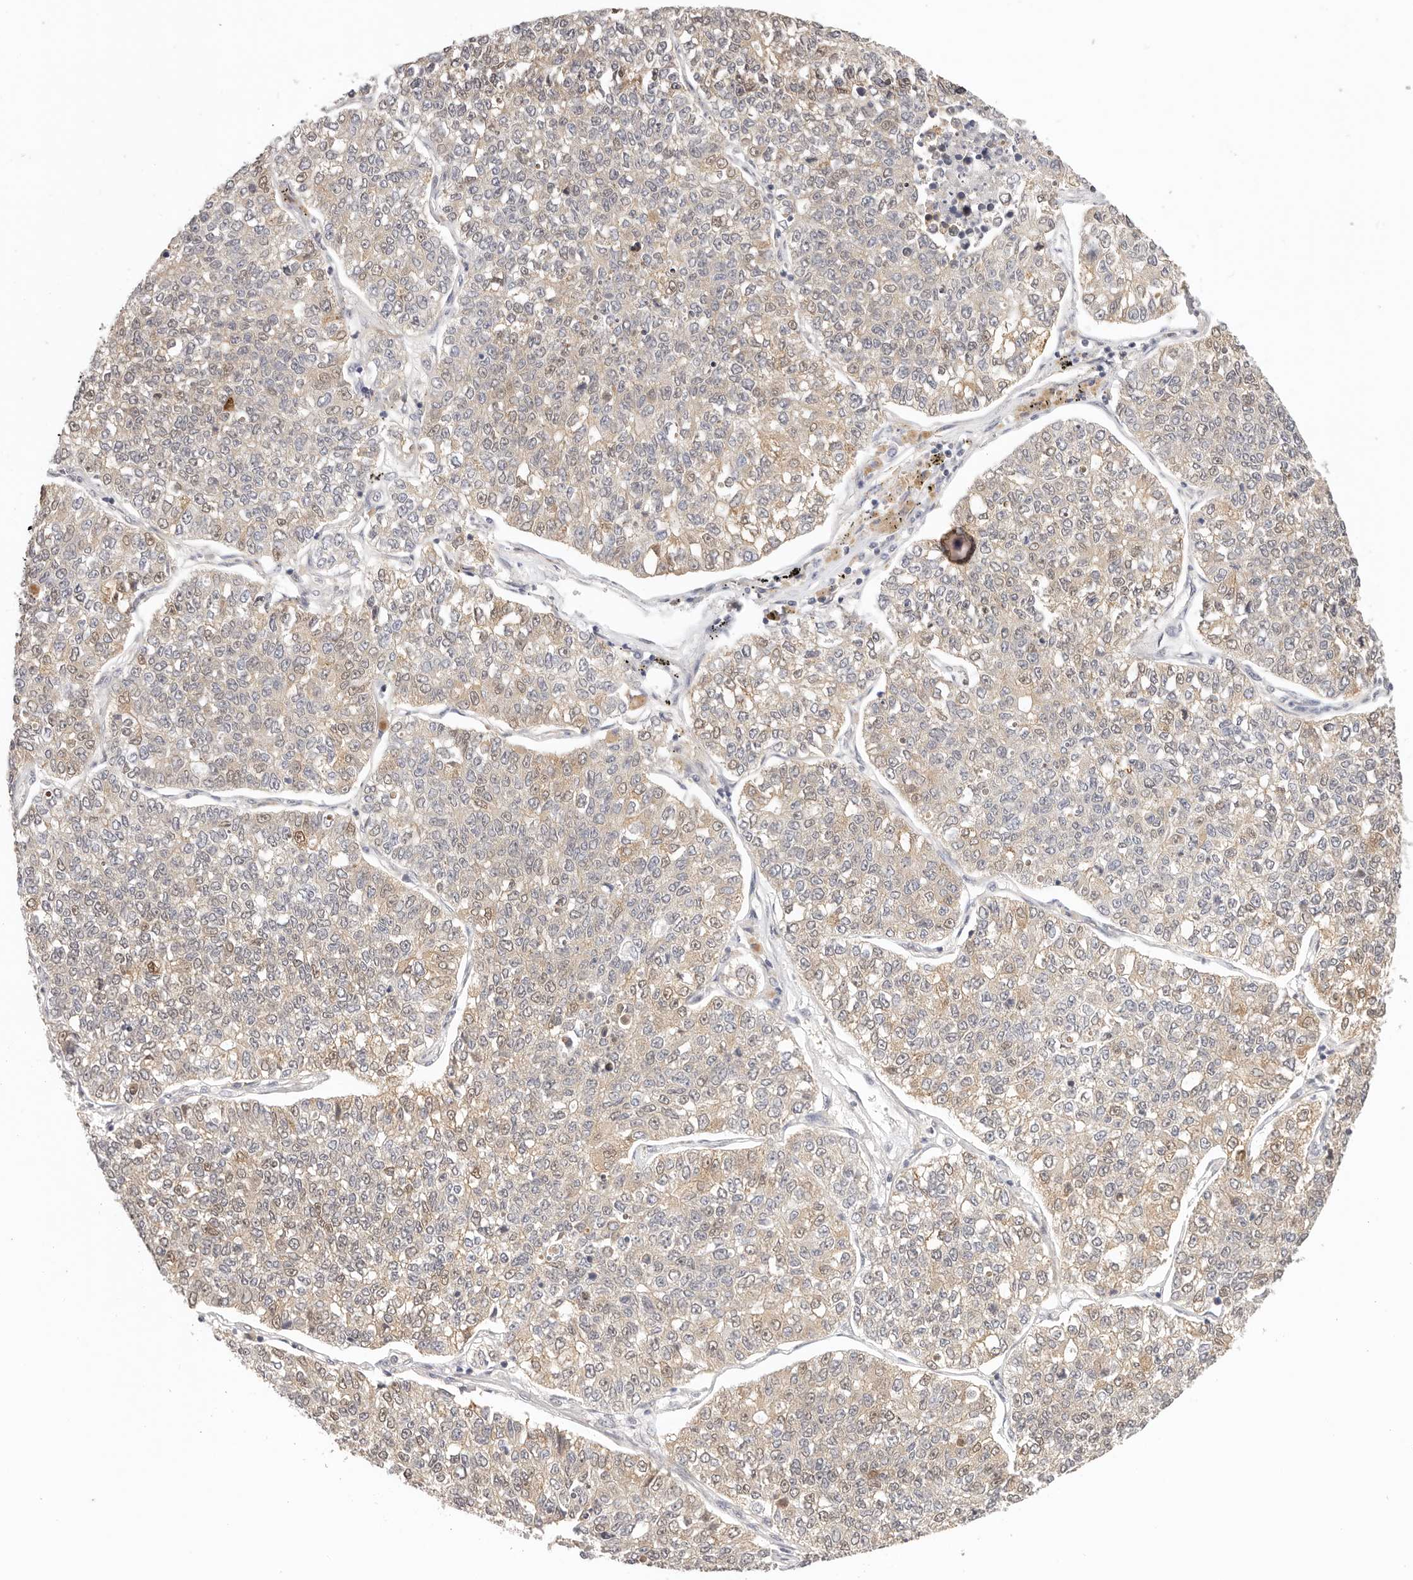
{"staining": {"intensity": "weak", "quantity": ">75%", "location": "cytoplasmic/membranous,nuclear"}, "tissue": "lung cancer", "cell_type": "Tumor cells", "image_type": "cancer", "snomed": [{"axis": "morphology", "description": "Adenocarcinoma, NOS"}, {"axis": "topography", "description": "Lung"}], "caption": "Lung cancer (adenocarcinoma) stained for a protein (brown) shows weak cytoplasmic/membranous and nuclear positive positivity in about >75% of tumor cells.", "gene": "GGPS1", "patient": {"sex": "male", "age": 49}}